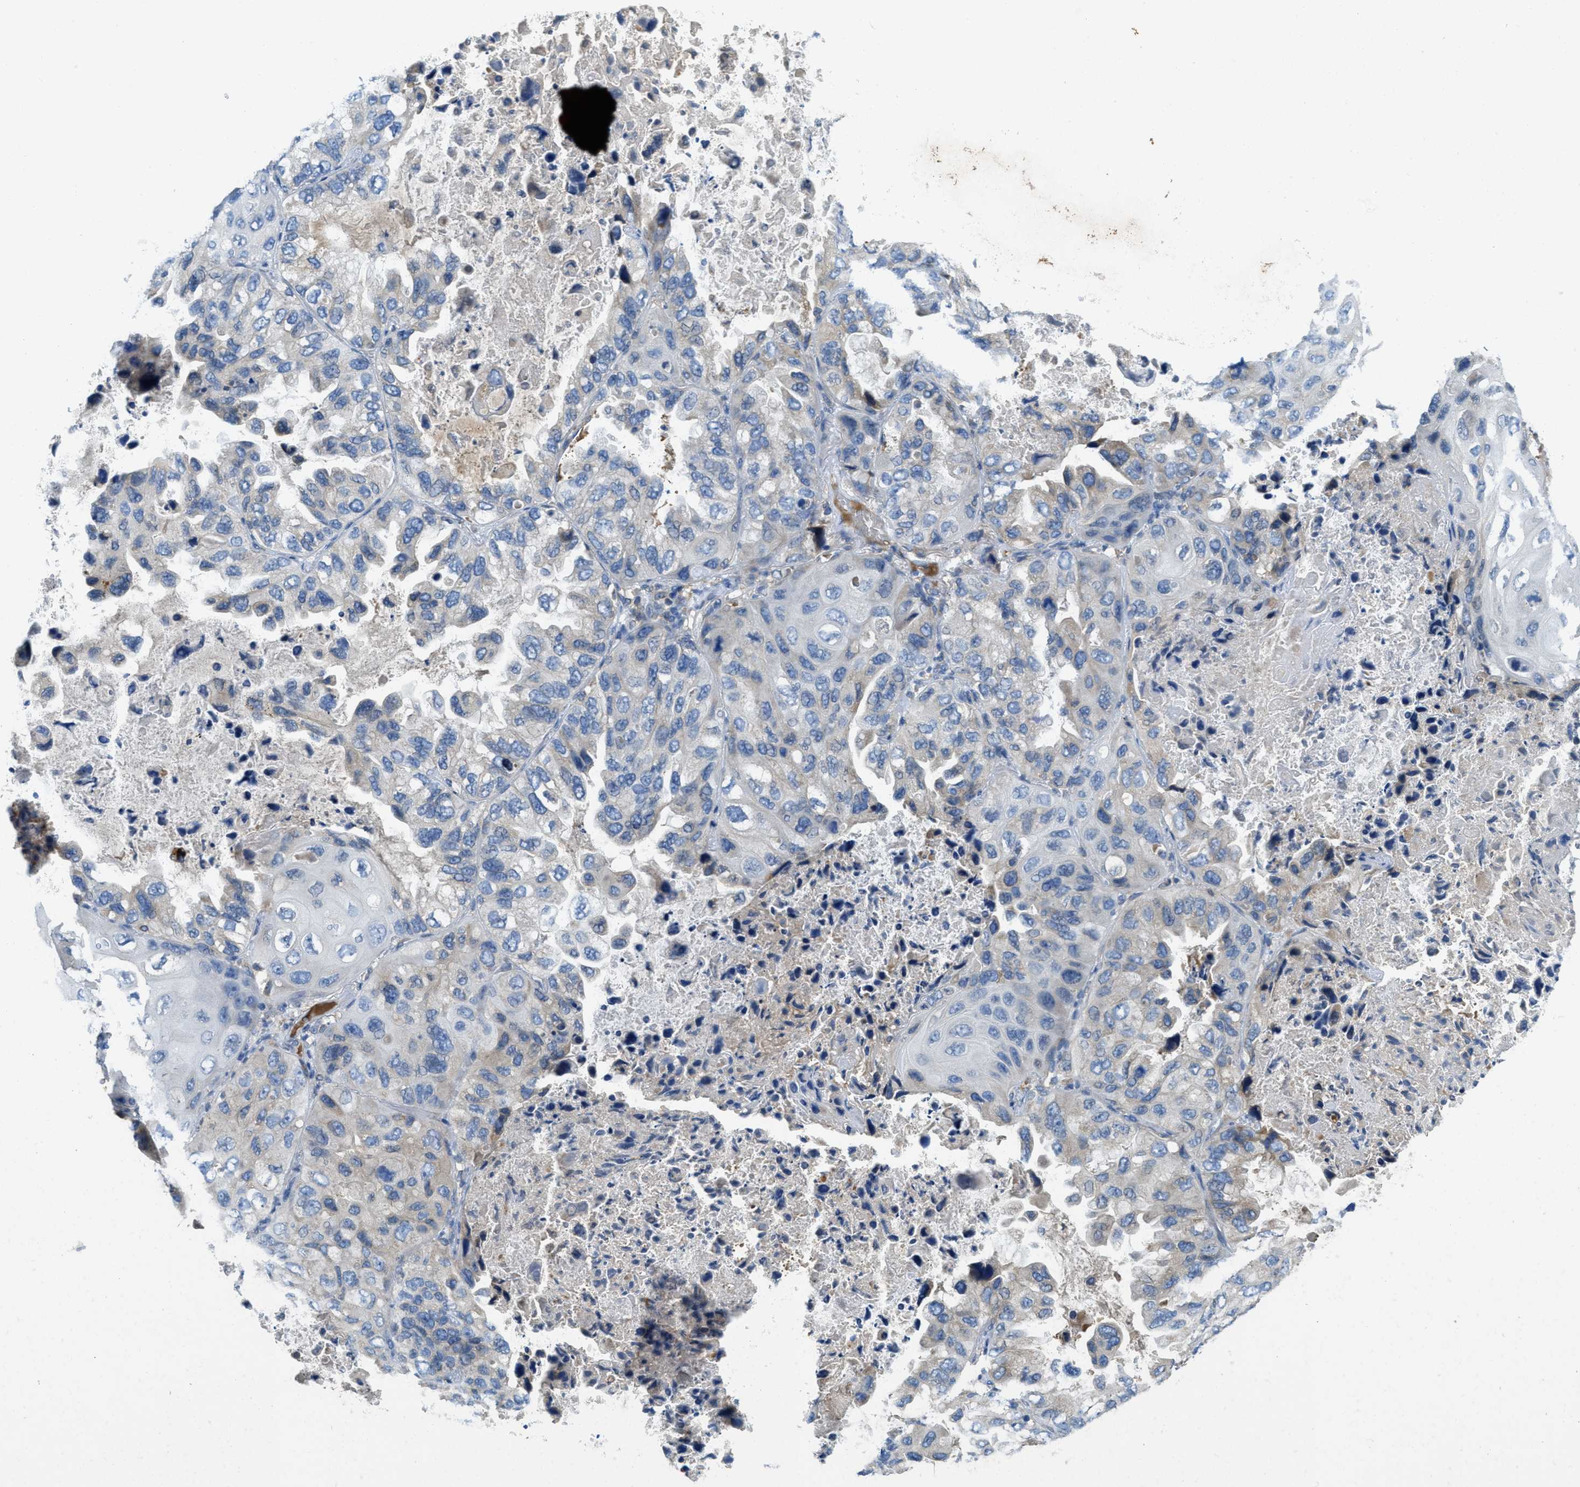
{"staining": {"intensity": "moderate", "quantity": "<25%", "location": "cytoplasmic/membranous"}, "tissue": "lung cancer", "cell_type": "Tumor cells", "image_type": "cancer", "snomed": [{"axis": "morphology", "description": "Squamous cell carcinoma, NOS"}, {"axis": "topography", "description": "Lung"}], "caption": "Protein staining of squamous cell carcinoma (lung) tissue shows moderate cytoplasmic/membranous expression in about <25% of tumor cells. The staining is performed using DAB brown chromogen to label protein expression. The nuclei are counter-stained blue using hematoxylin.", "gene": "MPDU1", "patient": {"sex": "female", "age": 73}}